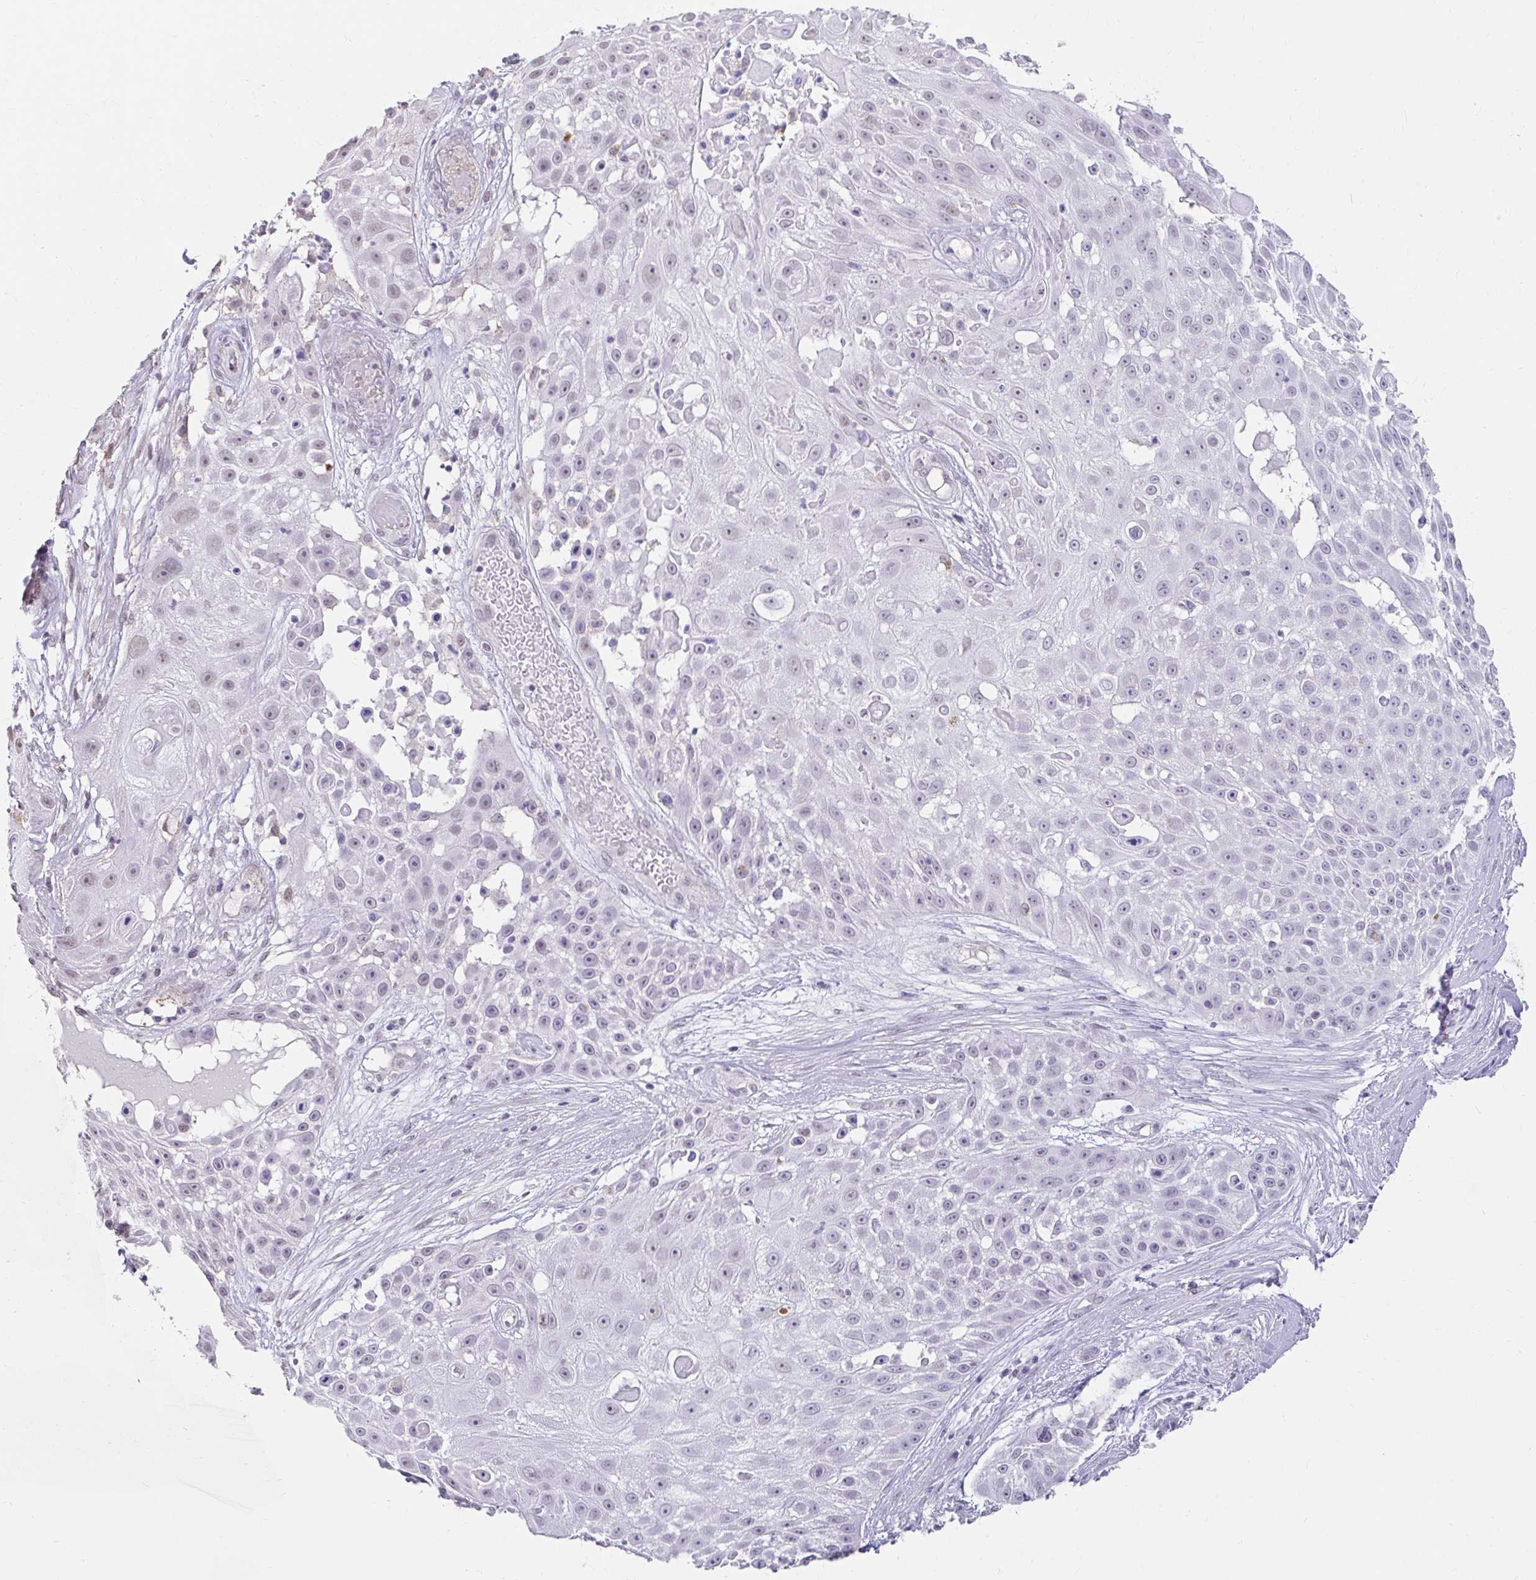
{"staining": {"intensity": "negative", "quantity": "none", "location": "none"}, "tissue": "skin cancer", "cell_type": "Tumor cells", "image_type": "cancer", "snomed": [{"axis": "morphology", "description": "Squamous cell carcinoma, NOS"}, {"axis": "topography", "description": "Skin"}], "caption": "DAB (3,3'-diaminobenzidine) immunohistochemical staining of human skin cancer (squamous cell carcinoma) exhibits no significant expression in tumor cells.", "gene": "DCAF17", "patient": {"sex": "female", "age": 86}}